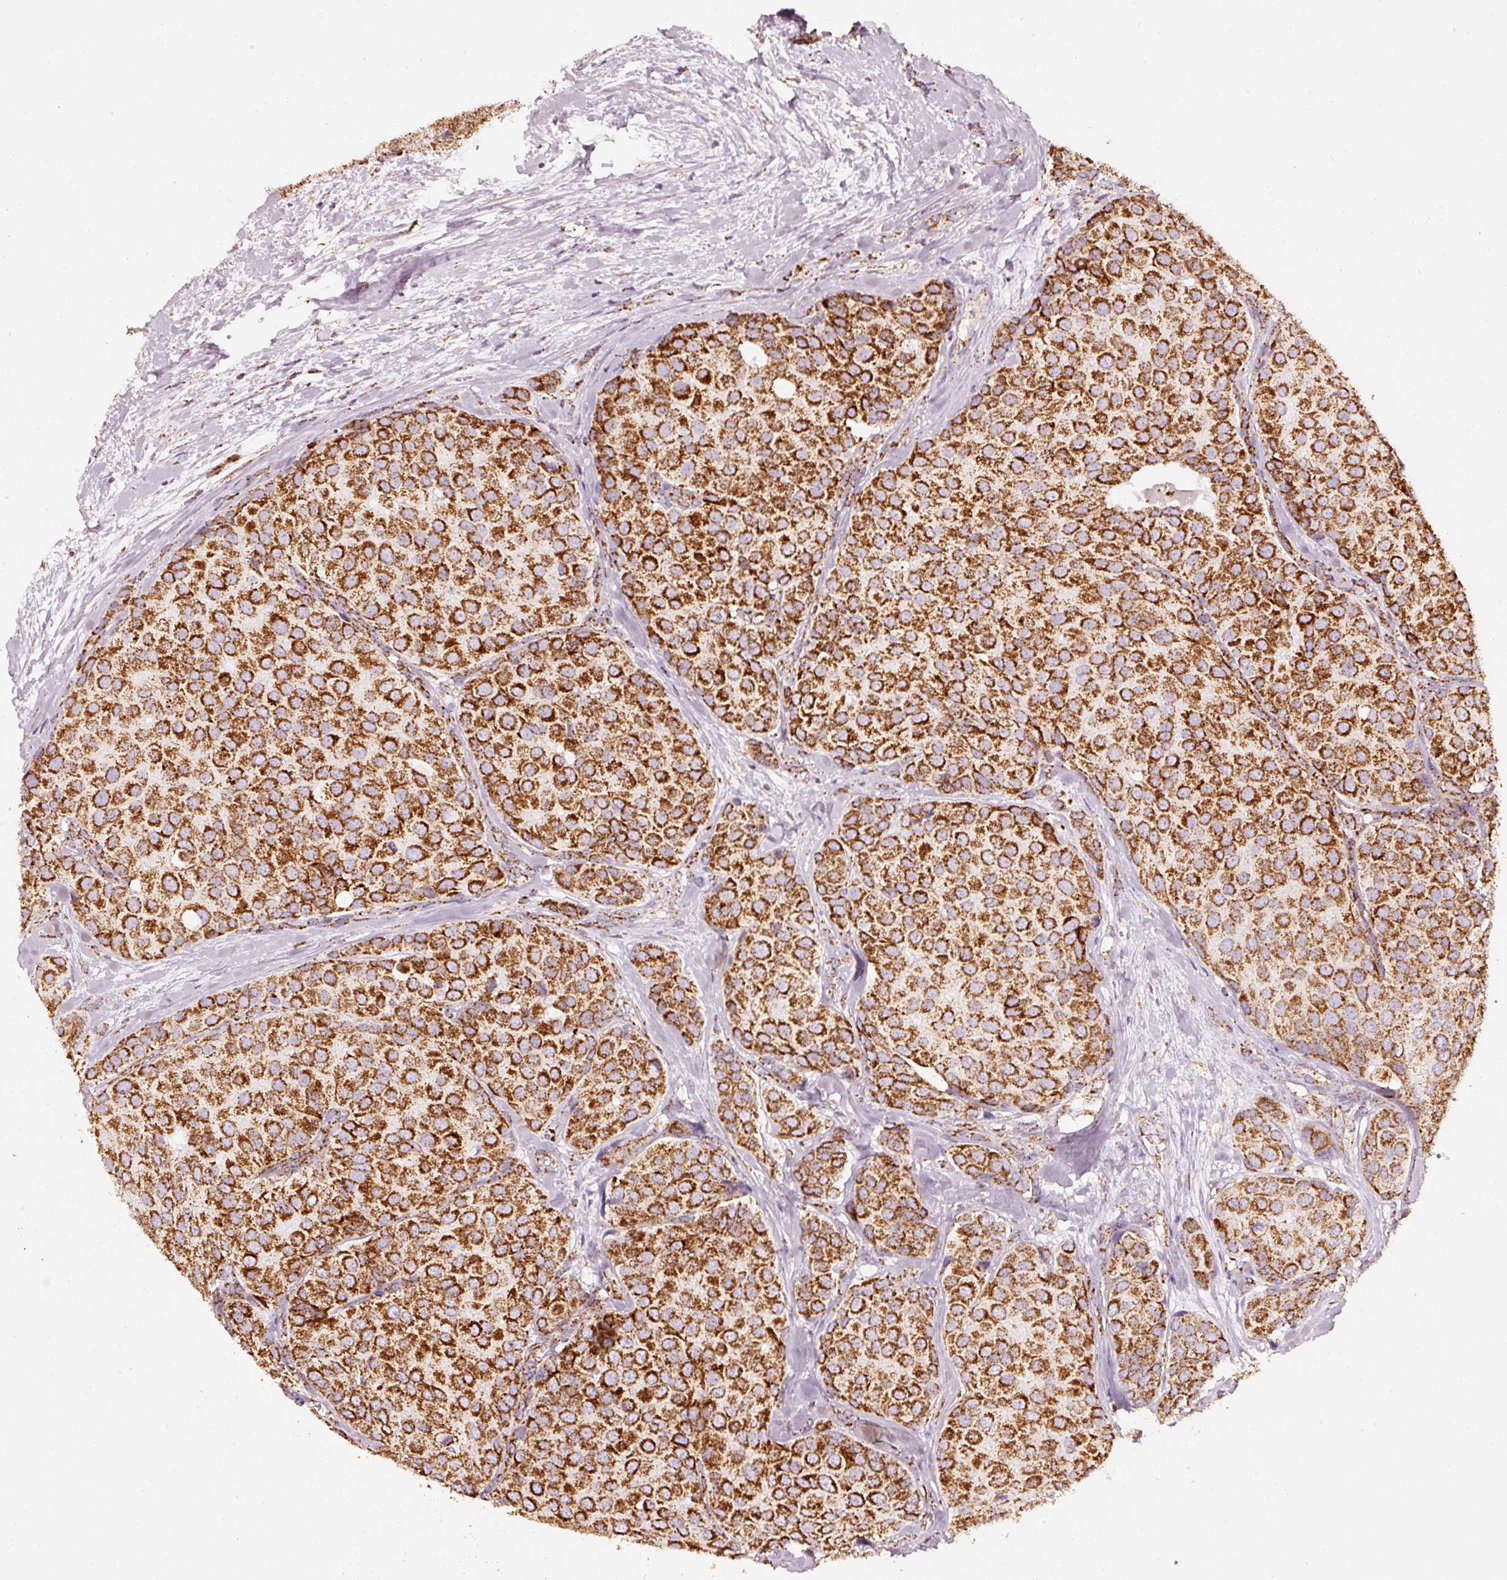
{"staining": {"intensity": "strong", "quantity": ">75%", "location": "cytoplasmic/membranous"}, "tissue": "breast cancer", "cell_type": "Tumor cells", "image_type": "cancer", "snomed": [{"axis": "morphology", "description": "Duct carcinoma"}, {"axis": "topography", "description": "Breast"}], "caption": "Immunohistochemical staining of breast cancer exhibits strong cytoplasmic/membranous protein positivity in approximately >75% of tumor cells. (IHC, brightfield microscopy, high magnification).", "gene": "UQCRC1", "patient": {"sex": "female", "age": 70}}